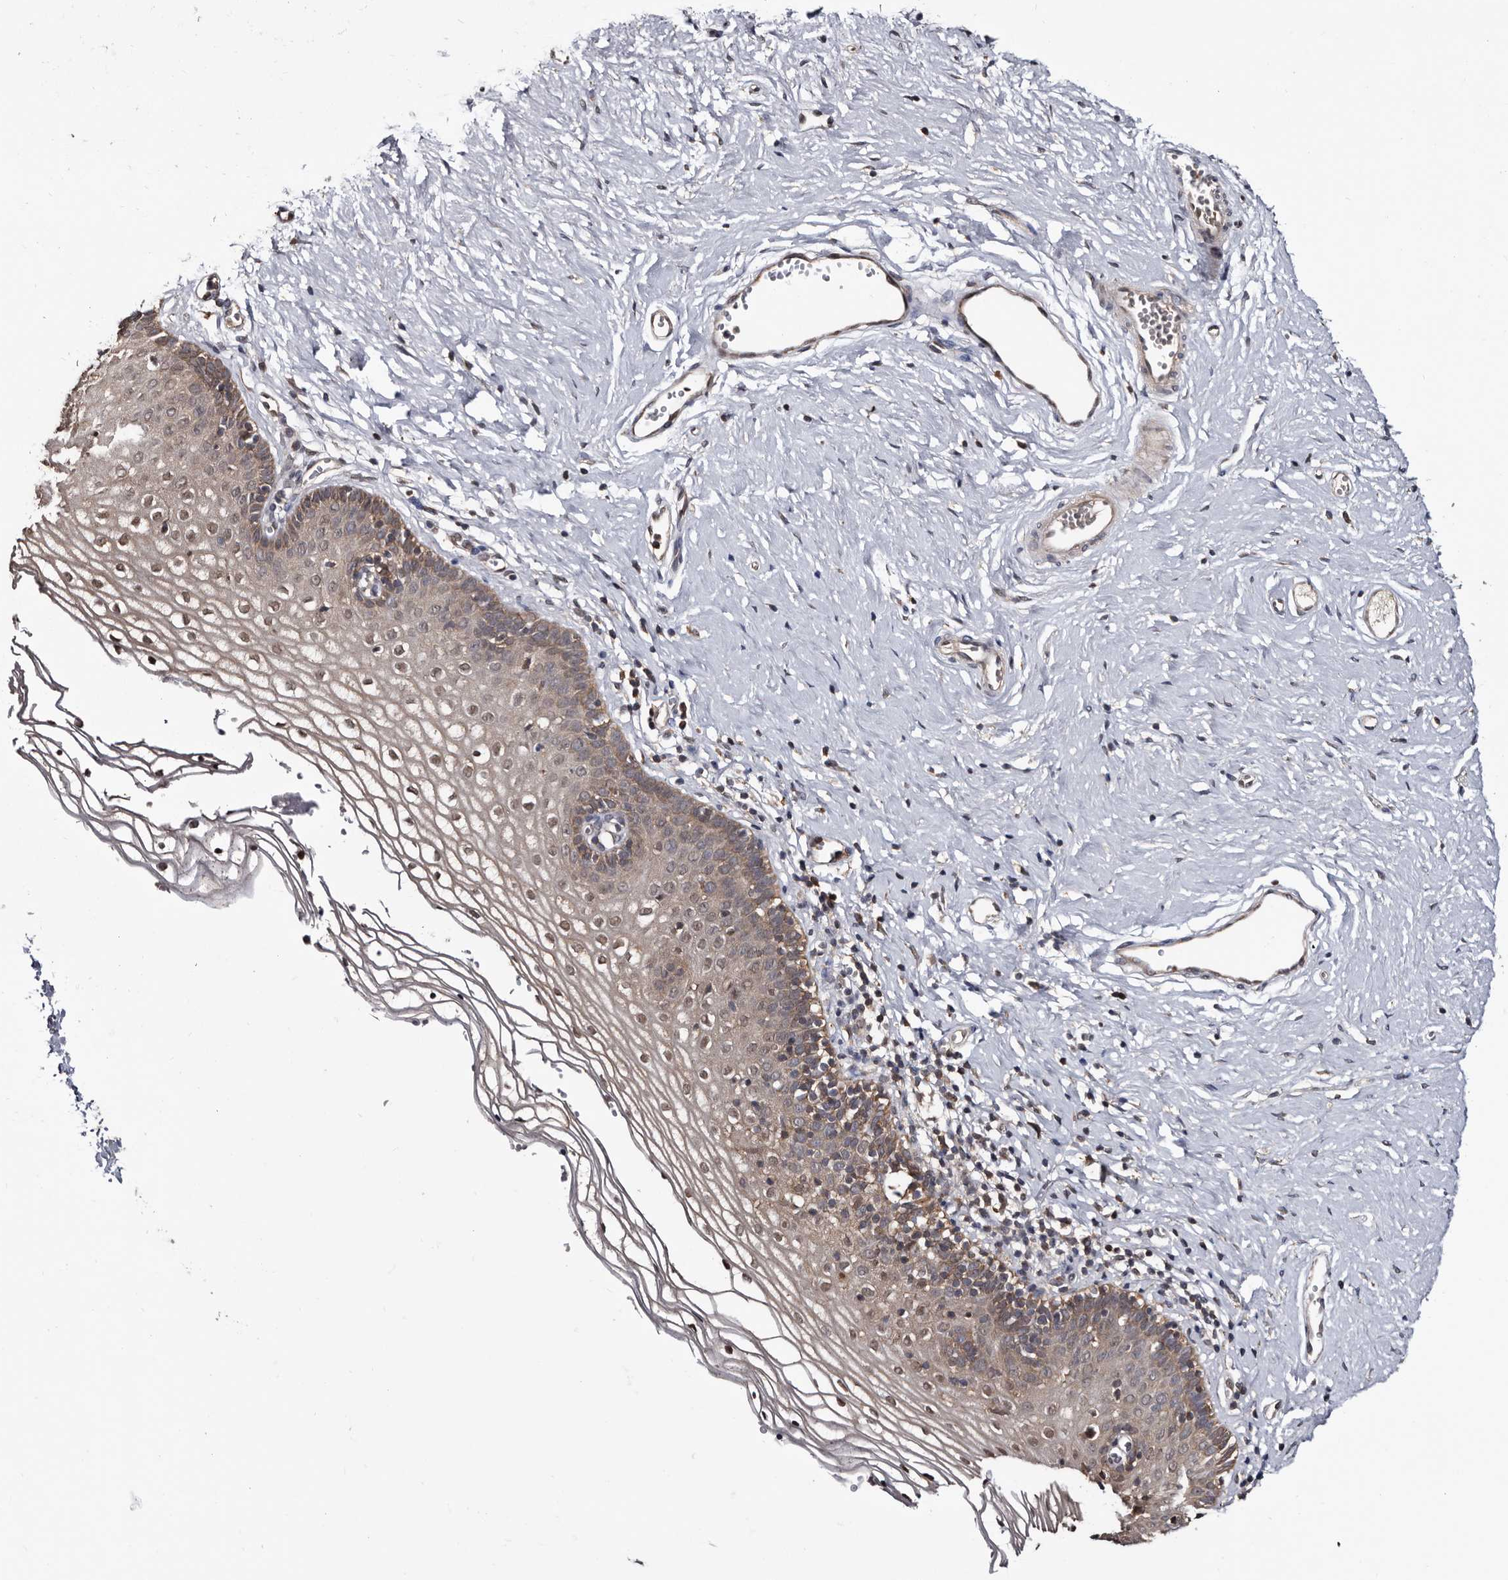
{"staining": {"intensity": "moderate", "quantity": ">75%", "location": "cytoplasmic/membranous,nuclear"}, "tissue": "vagina", "cell_type": "Squamous epithelial cells", "image_type": "normal", "snomed": [{"axis": "morphology", "description": "Normal tissue, NOS"}, {"axis": "topography", "description": "Vagina"}], "caption": "Vagina stained for a protein (brown) demonstrates moderate cytoplasmic/membranous,nuclear positive expression in approximately >75% of squamous epithelial cells.", "gene": "TTI2", "patient": {"sex": "female", "age": 32}}